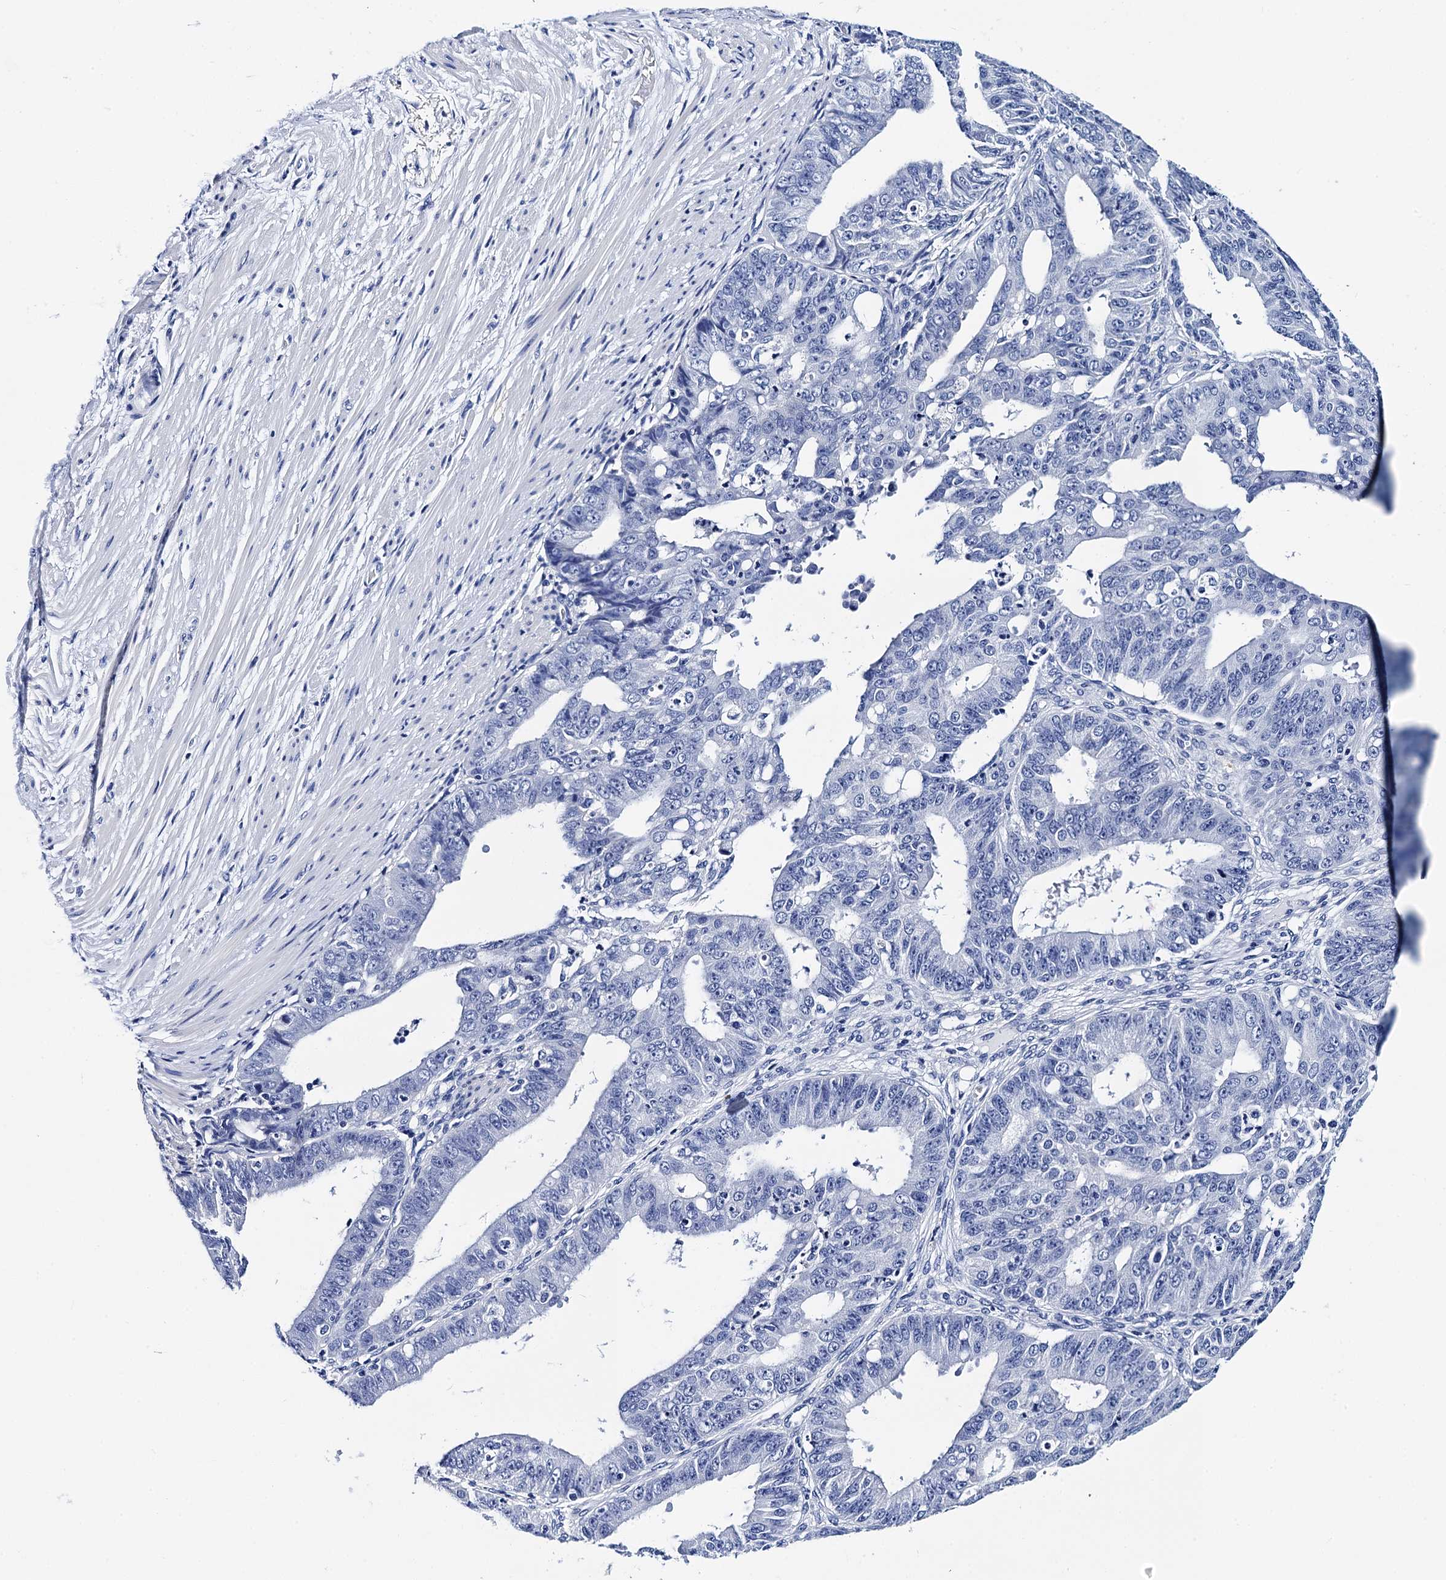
{"staining": {"intensity": "negative", "quantity": "none", "location": "none"}, "tissue": "ovarian cancer", "cell_type": "Tumor cells", "image_type": "cancer", "snomed": [{"axis": "morphology", "description": "Carcinoma, endometroid"}, {"axis": "topography", "description": "Appendix"}, {"axis": "topography", "description": "Ovary"}], "caption": "This is an immunohistochemistry (IHC) histopathology image of endometroid carcinoma (ovarian). There is no positivity in tumor cells.", "gene": "MYBPC3", "patient": {"sex": "female", "age": 42}}